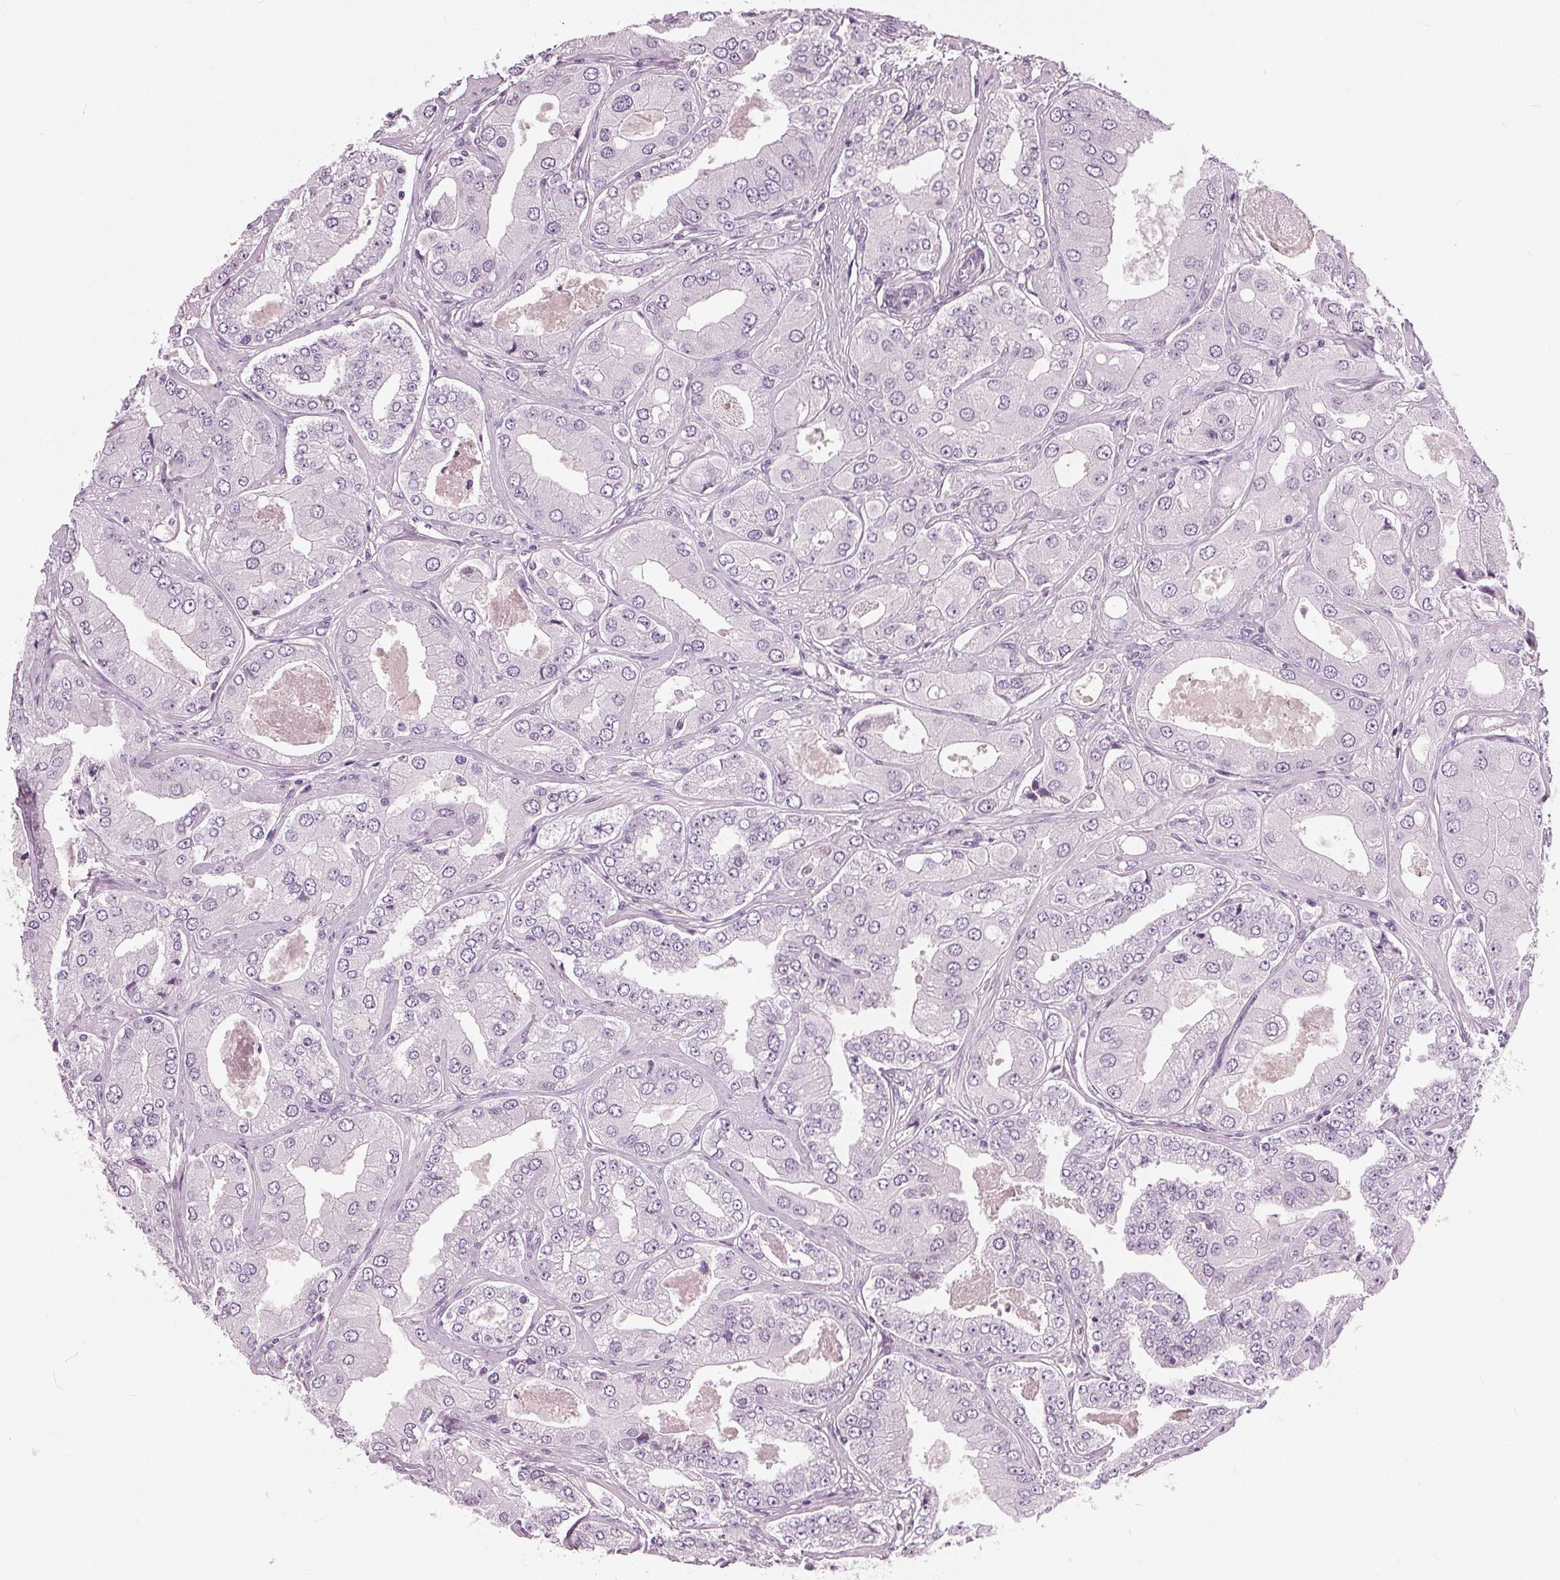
{"staining": {"intensity": "negative", "quantity": "none", "location": "none"}, "tissue": "prostate cancer", "cell_type": "Tumor cells", "image_type": "cancer", "snomed": [{"axis": "morphology", "description": "Adenocarcinoma, Low grade"}, {"axis": "topography", "description": "Prostate"}], "caption": "A histopathology image of human prostate low-grade adenocarcinoma is negative for staining in tumor cells.", "gene": "LHFPL7", "patient": {"sex": "male", "age": 60}}